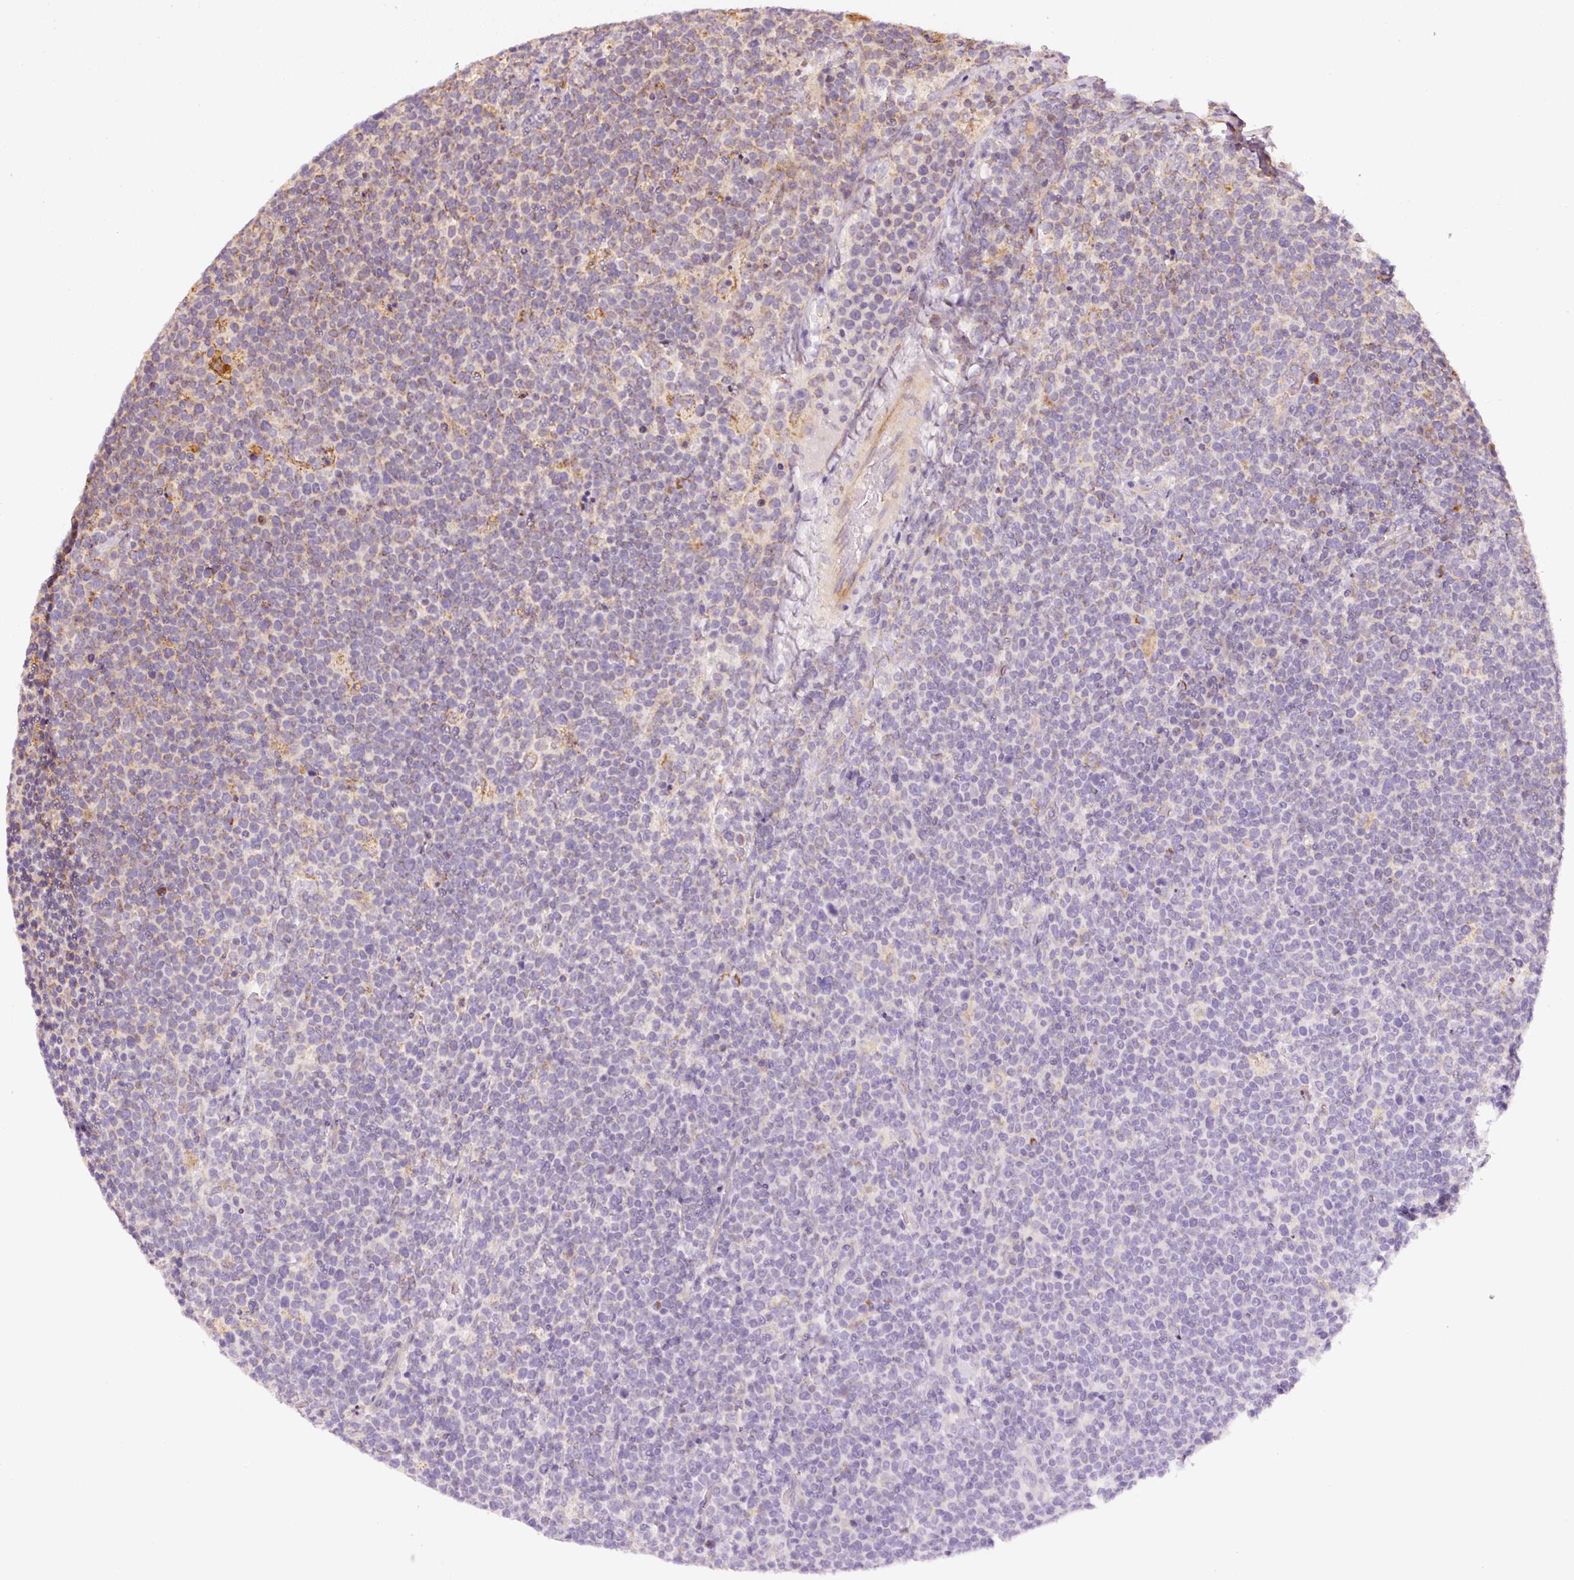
{"staining": {"intensity": "weak", "quantity": "<25%", "location": "cytoplasmic/membranous"}, "tissue": "lymphoma", "cell_type": "Tumor cells", "image_type": "cancer", "snomed": [{"axis": "morphology", "description": "Malignant lymphoma, non-Hodgkin's type, High grade"}, {"axis": "topography", "description": "Lymph node"}], "caption": "This is an immunohistochemistry photomicrograph of lymphoma. There is no staining in tumor cells.", "gene": "MTHFD1L", "patient": {"sex": "male", "age": 61}}